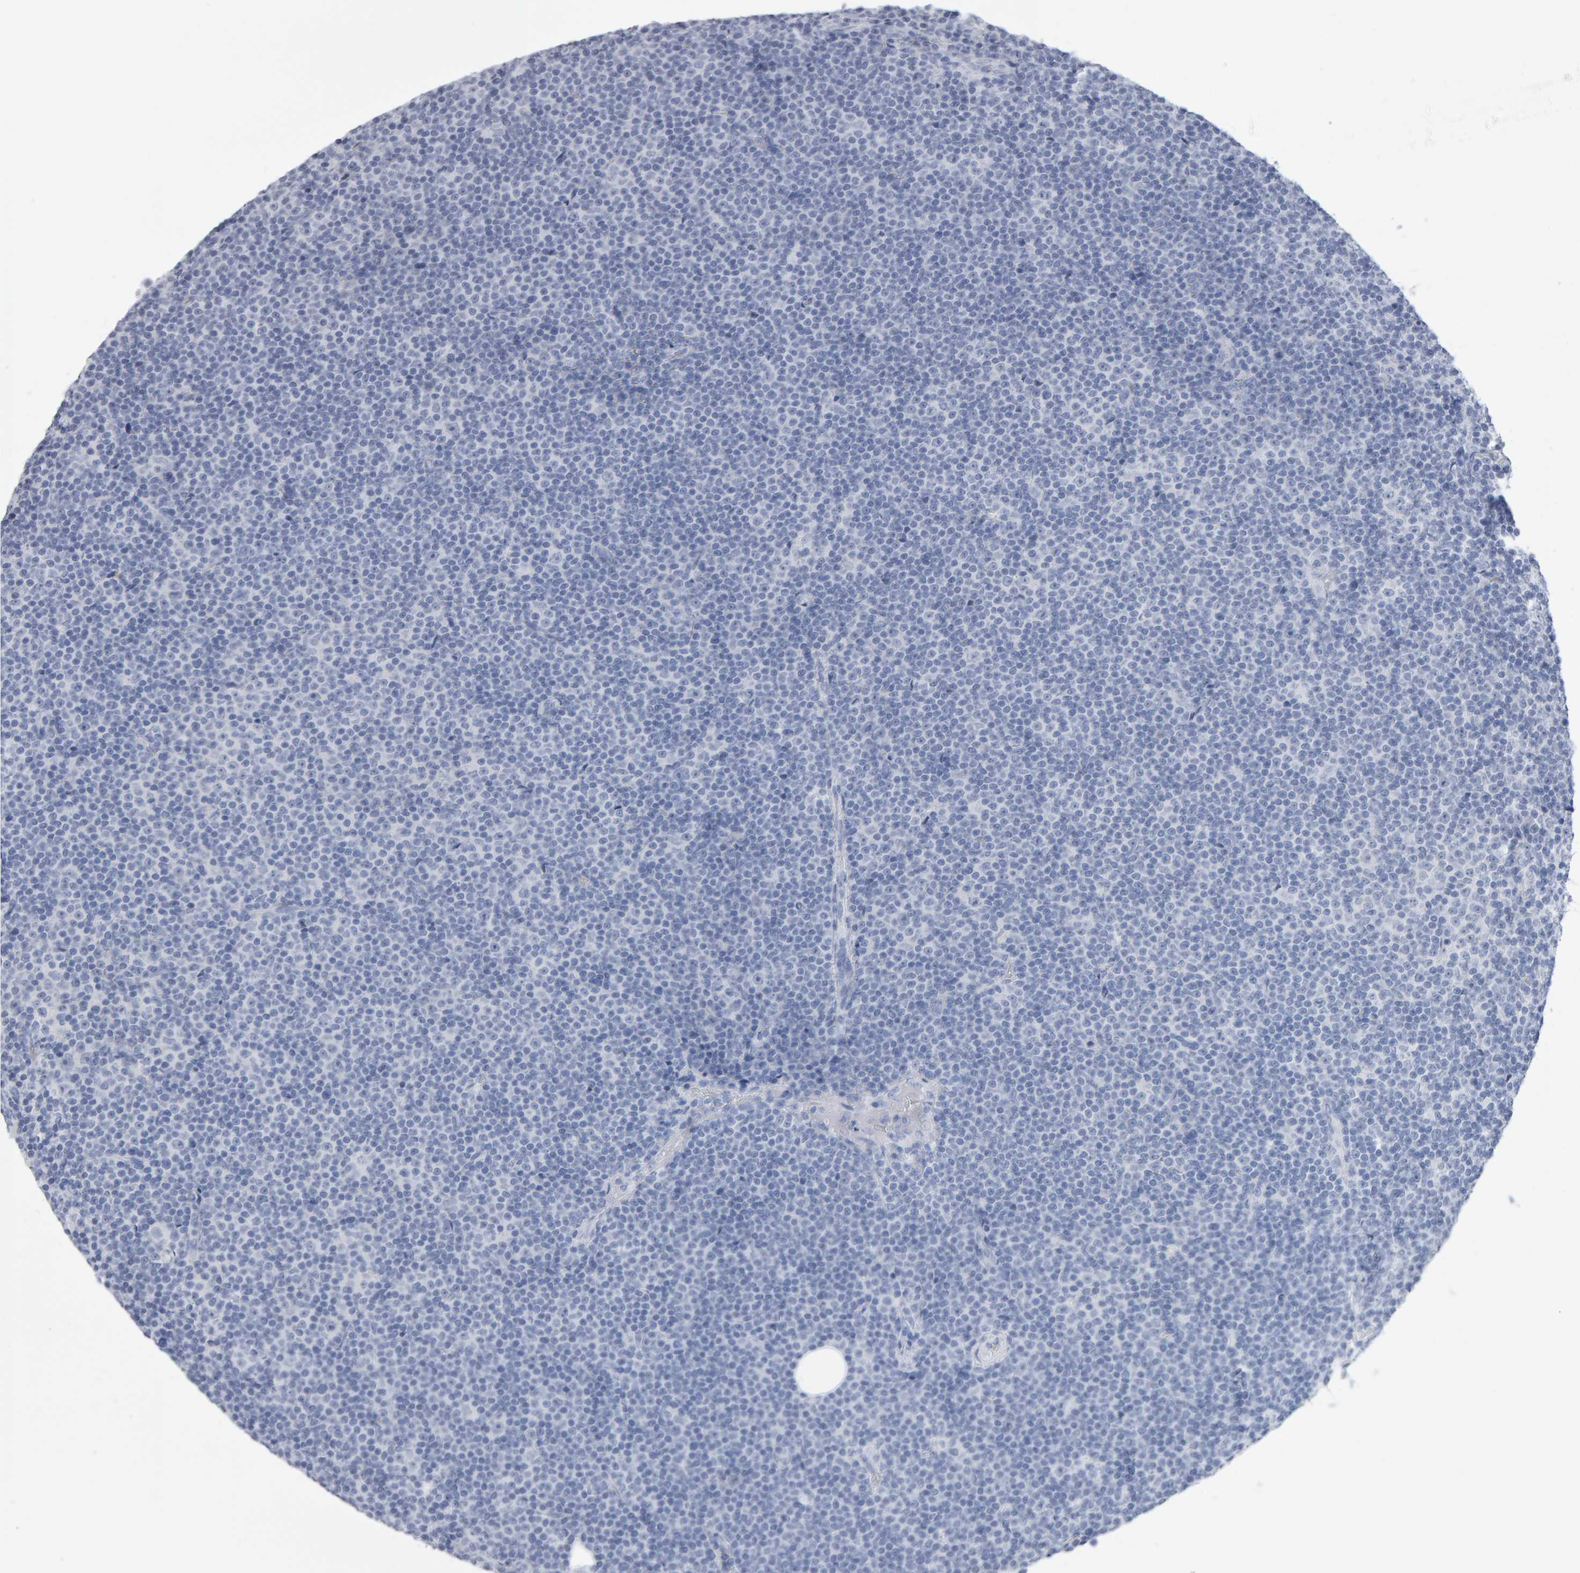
{"staining": {"intensity": "negative", "quantity": "none", "location": "none"}, "tissue": "lymphoma", "cell_type": "Tumor cells", "image_type": "cancer", "snomed": [{"axis": "morphology", "description": "Malignant lymphoma, non-Hodgkin's type, Low grade"}, {"axis": "topography", "description": "Lymph node"}], "caption": "IHC histopathology image of neoplastic tissue: lymphoma stained with DAB (3,3'-diaminobenzidine) demonstrates no significant protein positivity in tumor cells.", "gene": "NCDN", "patient": {"sex": "female", "age": 67}}